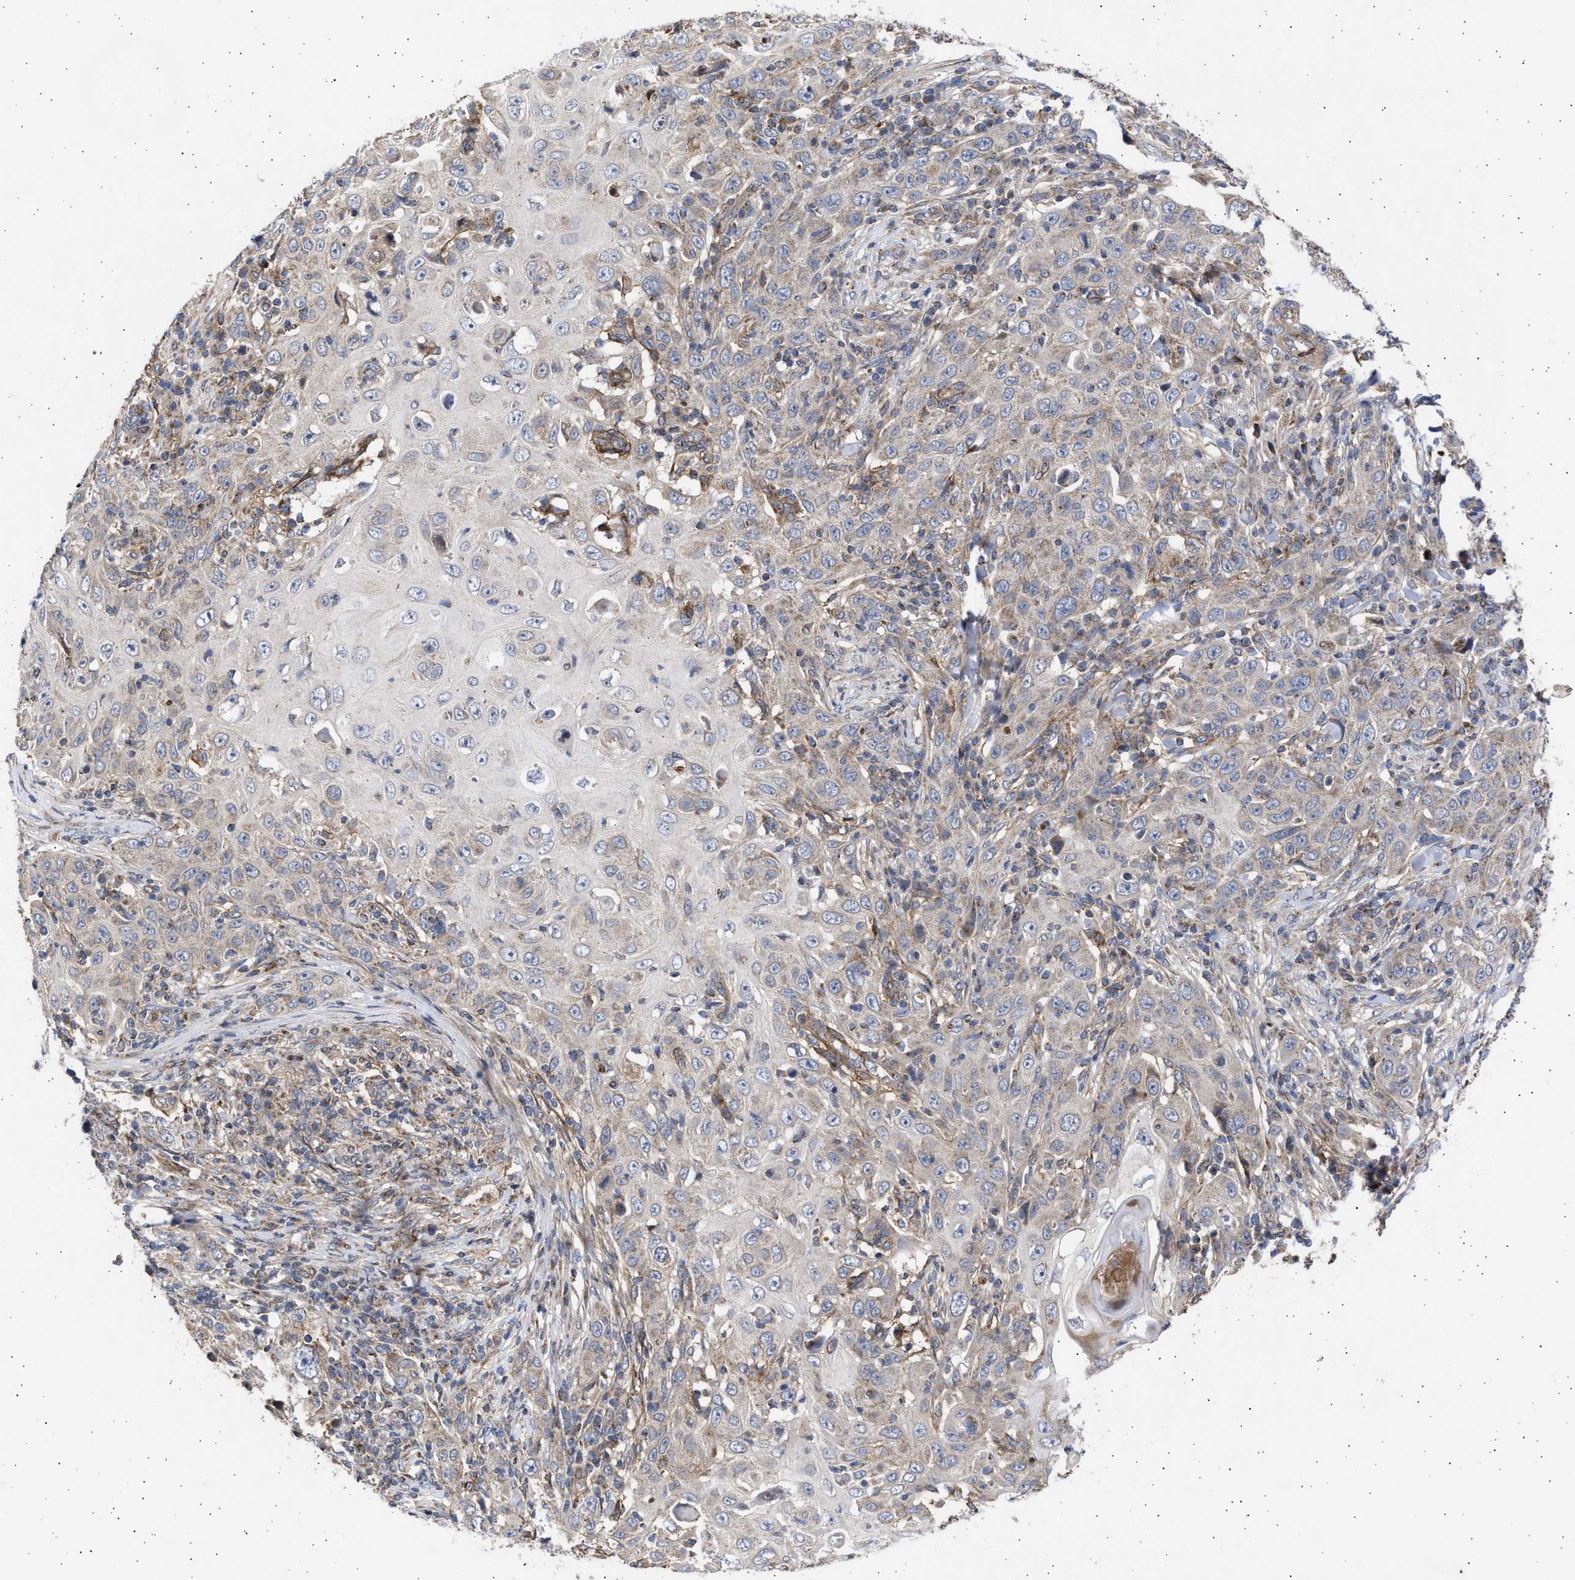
{"staining": {"intensity": "weak", "quantity": ">75%", "location": "cytoplasmic/membranous"}, "tissue": "skin cancer", "cell_type": "Tumor cells", "image_type": "cancer", "snomed": [{"axis": "morphology", "description": "Squamous cell carcinoma, NOS"}, {"axis": "topography", "description": "Skin"}], "caption": "Protein analysis of squamous cell carcinoma (skin) tissue demonstrates weak cytoplasmic/membranous positivity in about >75% of tumor cells. Nuclei are stained in blue.", "gene": "TTC19", "patient": {"sex": "female", "age": 88}}